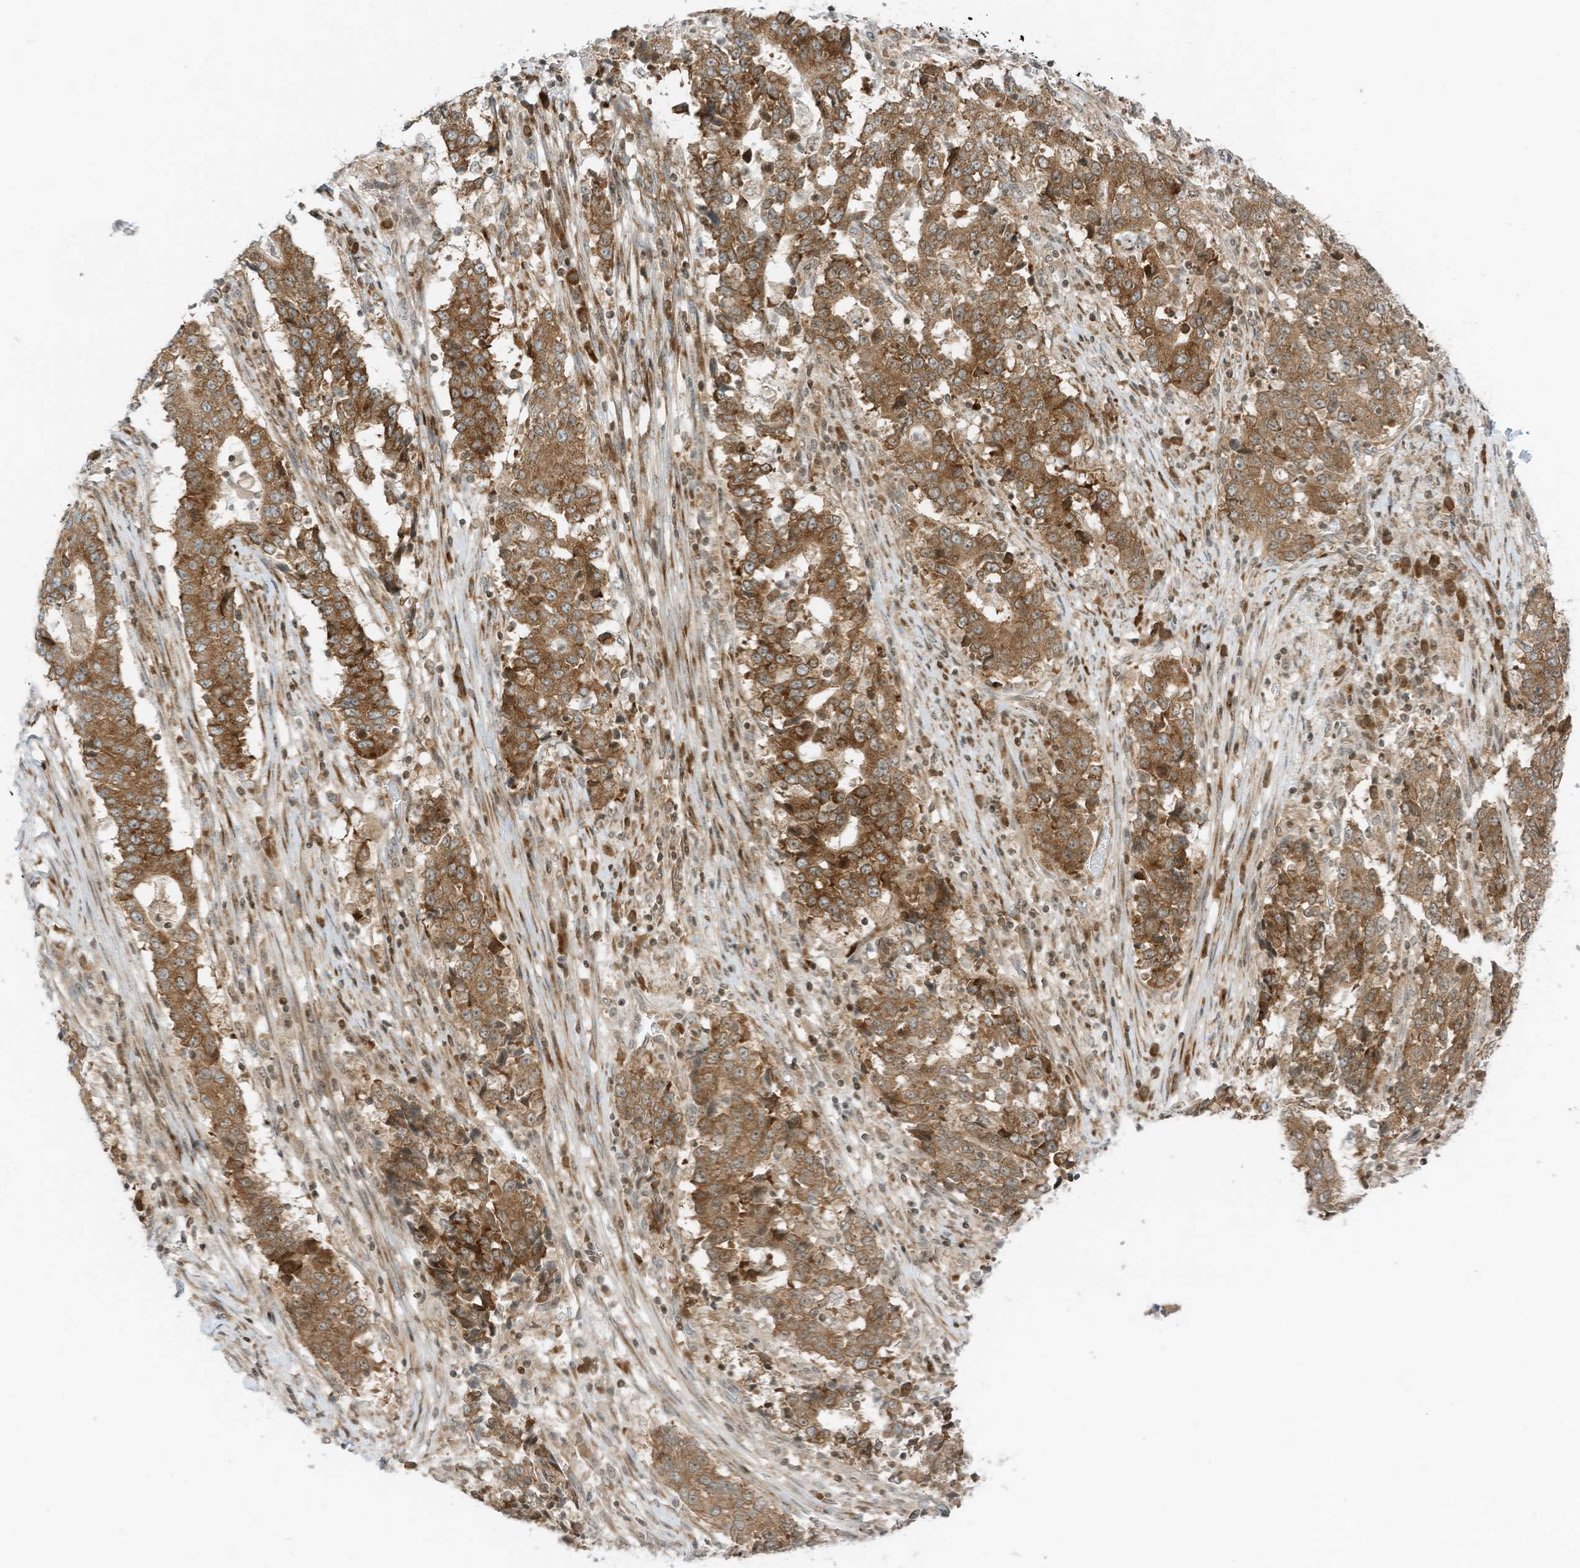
{"staining": {"intensity": "moderate", "quantity": ">75%", "location": "cytoplasmic/membranous"}, "tissue": "stomach cancer", "cell_type": "Tumor cells", "image_type": "cancer", "snomed": [{"axis": "morphology", "description": "Adenocarcinoma, NOS"}, {"axis": "topography", "description": "Stomach"}], "caption": "Human stomach adenocarcinoma stained with a brown dye displays moderate cytoplasmic/membranous positive staining in approximately >75% of tumor cells.", "gene": "EDF1", "patient": {"sex": "male", "age": 59}}